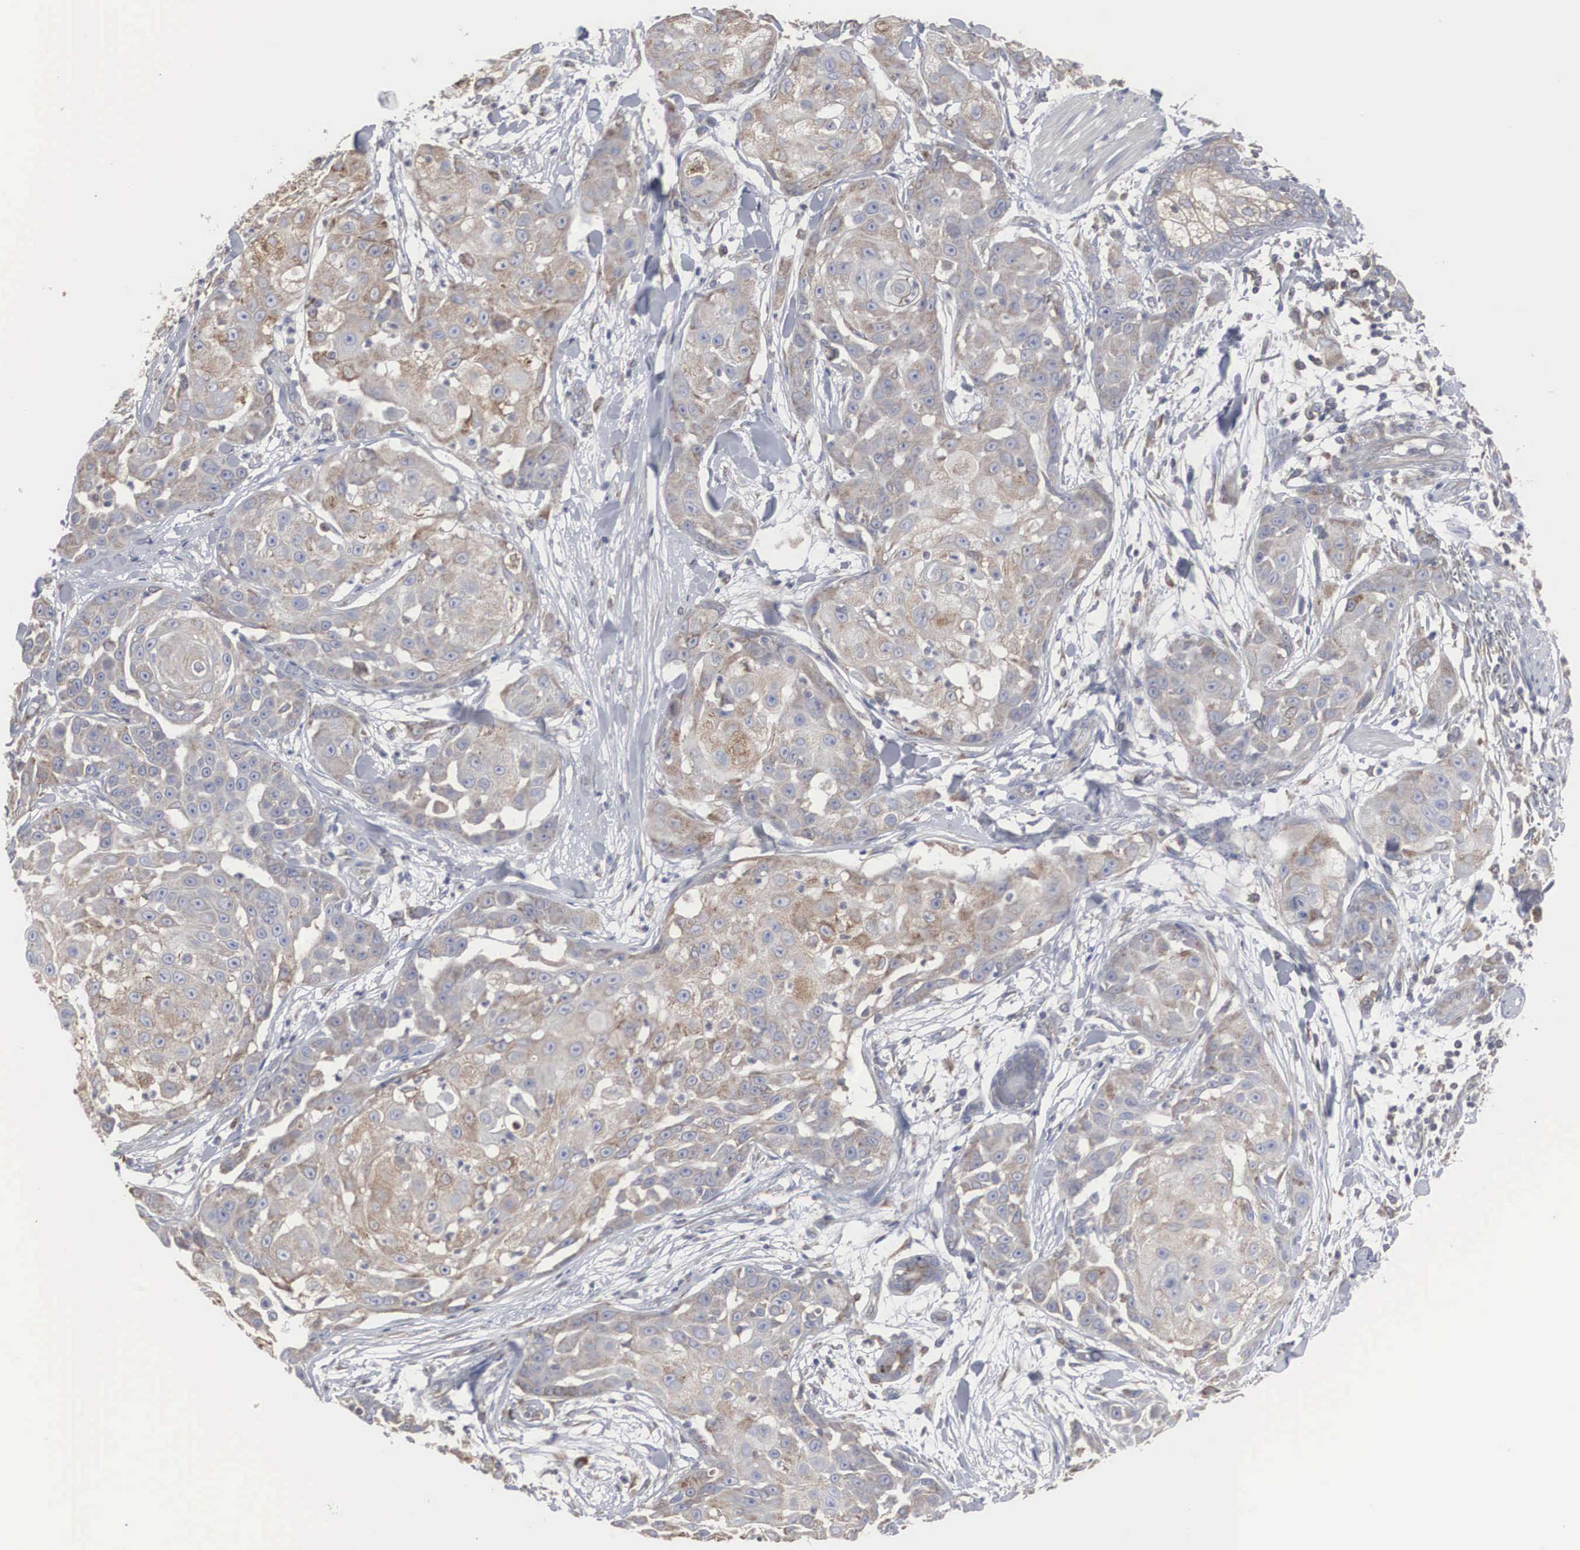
{"staining": {"intensity": "moderate", "quantity": "25%-75%", "location": "cytoplasmic/membranous"}, "tissue": "skin cancer", "cell_type": "Tumor cells", "image_type": "cancer", "snomed": [{"axis": "morphology", "description": "Squamous cell carcinoma, NOS"}, {"axis": "topography", "description": "Skin"}], "caption": "The photomicrograph shows immunohistochemical staining of skin squamous cell carcinoma. There is moderate cytoplasmic/membranous expression is identified in about 25%-75% of tumor cells.", "gene": "MIA2", "patient": {"sex": "female", "age": 57}}